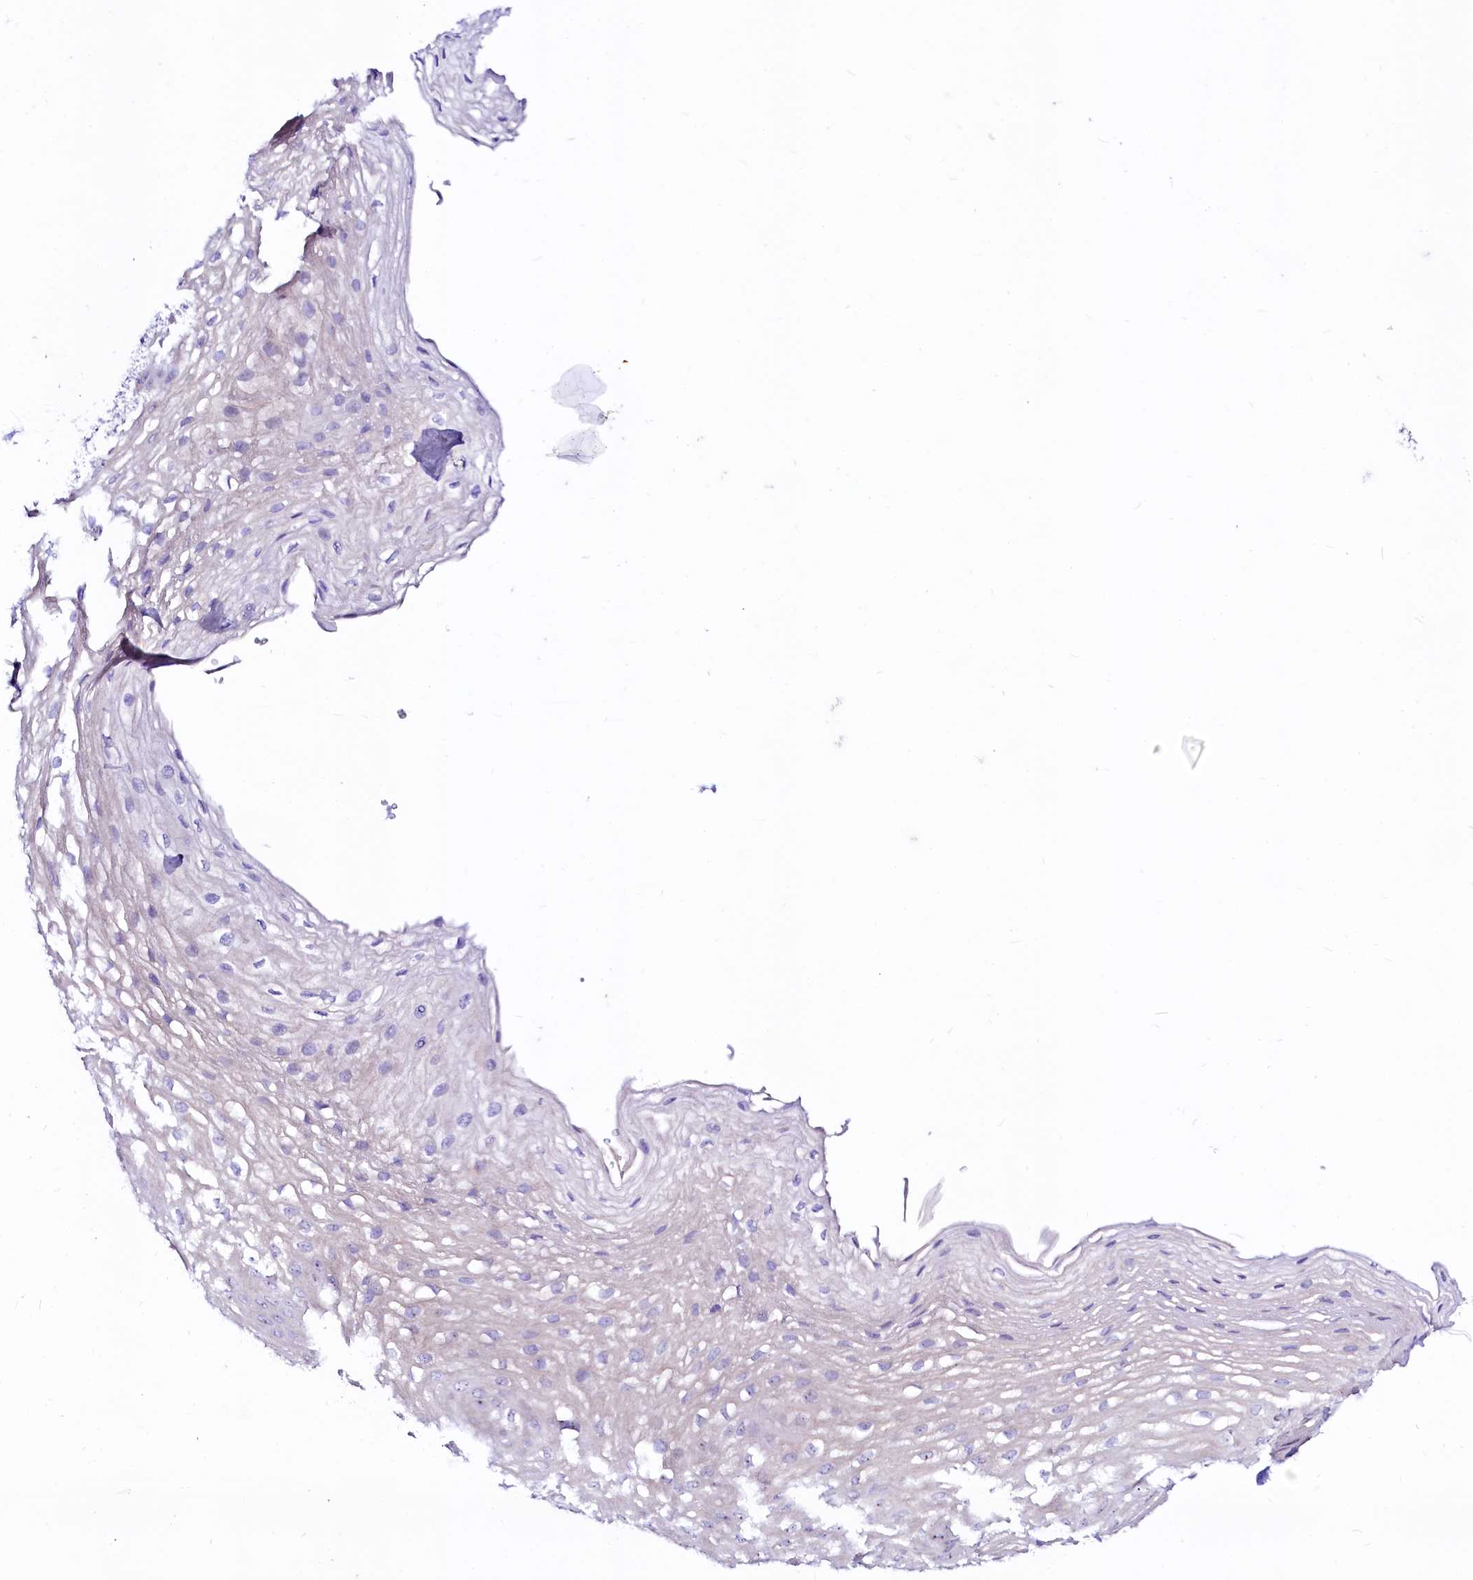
{"staining": {"intensity": "moderate", "quantity": "<25%", "location": "nuclear"}, "tissue": "esophagus", "cell_type": "Squamous epithelial cells", "image_type": "normal", "snomed": [{"axis": "morphology", "description": "Normal tissue, NOS"}, {"axis": "topography", "description": "Esophagus"}], "caption": "Protein expression analysis of benign human esophagus reveals moderate nuclear positivity in approximately <25% of squamous epithelial cells.", "gene": "SFR1", "patient": {"sex": "female", "age": 66}}